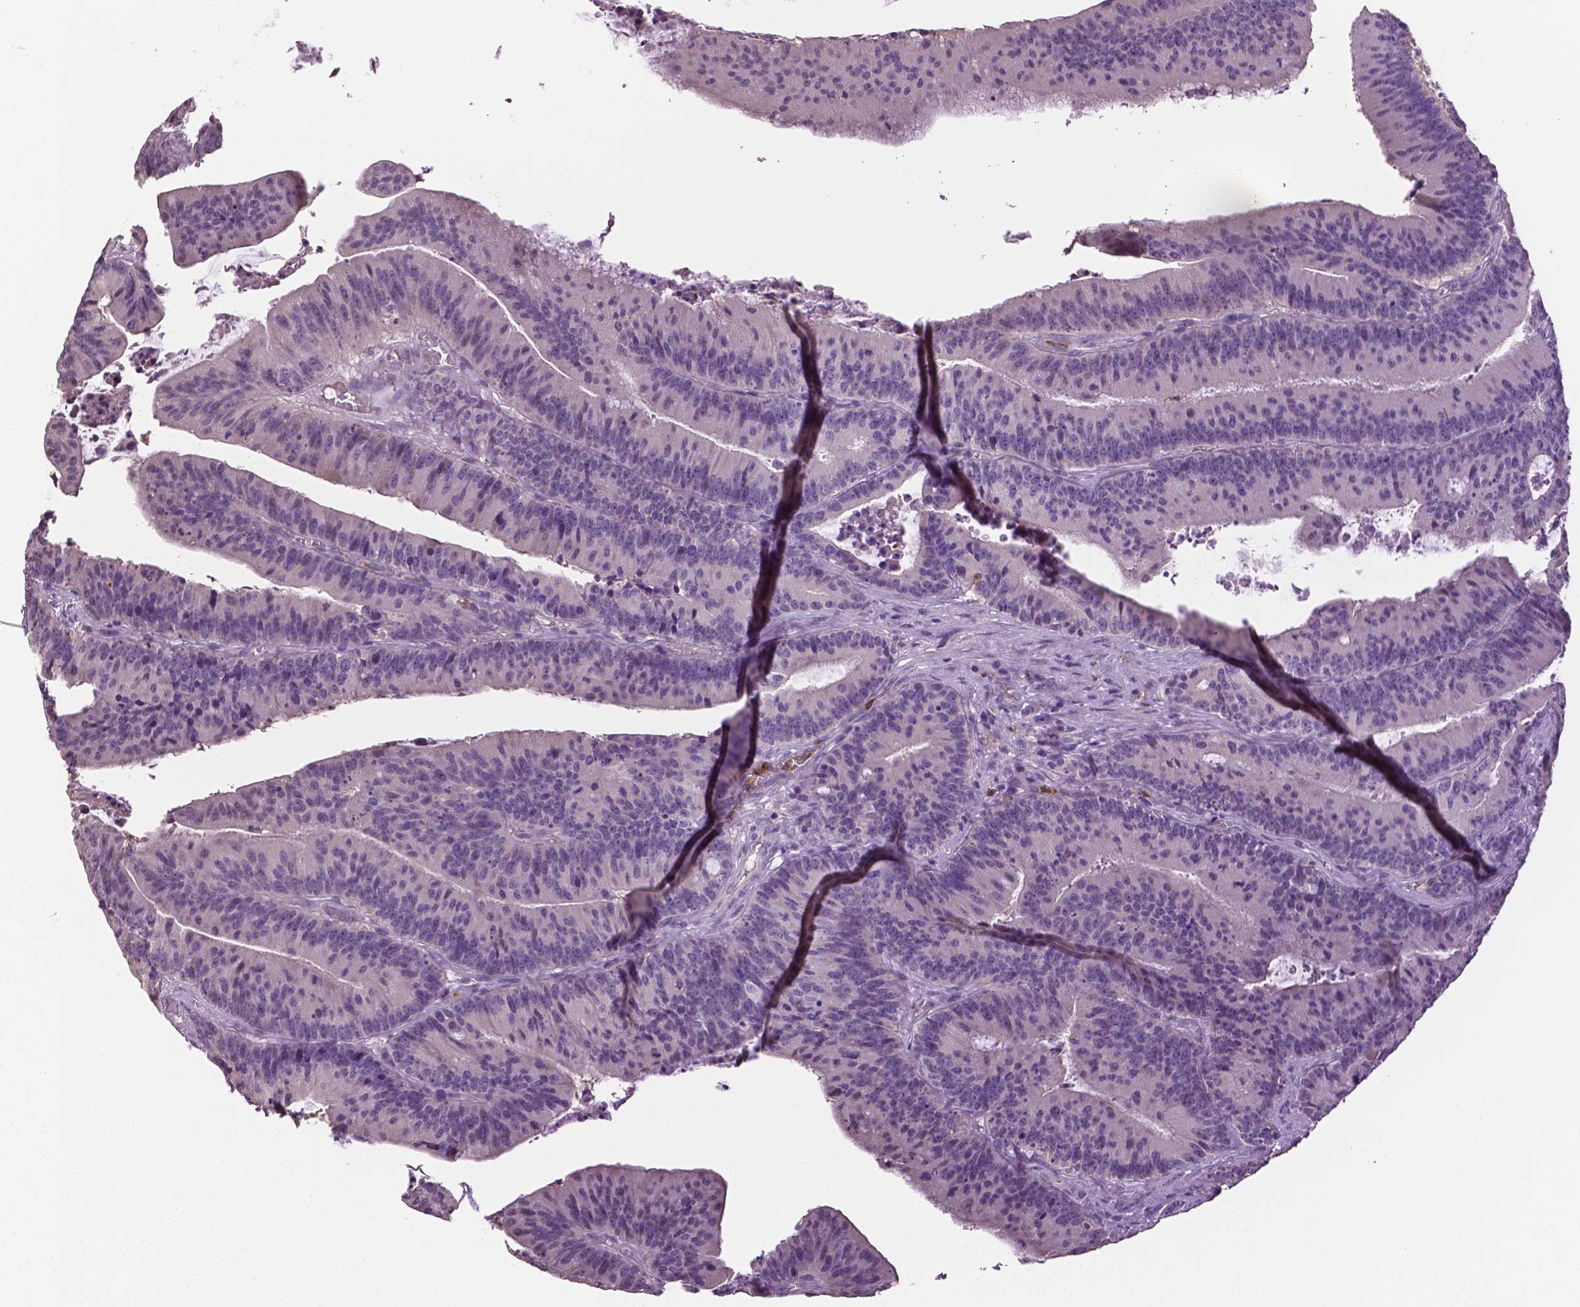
{"staining": {"intensity": "negative", "quantity": "none", "location": "none"}, "tissue": "colorectal cancer", "cell_type": "Tumor cells", "image_type": "cancer", "snomed": [{"axis": "morphology", "description": "Adenocarcinoma, NOS"}, {"axis": "topography", "description": "Colon"}], "caption": "Immunohistochemical staining of human colorectal cancer shows no significant expression in tumor cells. (DAB immunohistochemistry (IHC), high magnification).", "gene": "PTPN5", "patient": {"sex": "female", "age": 78}}